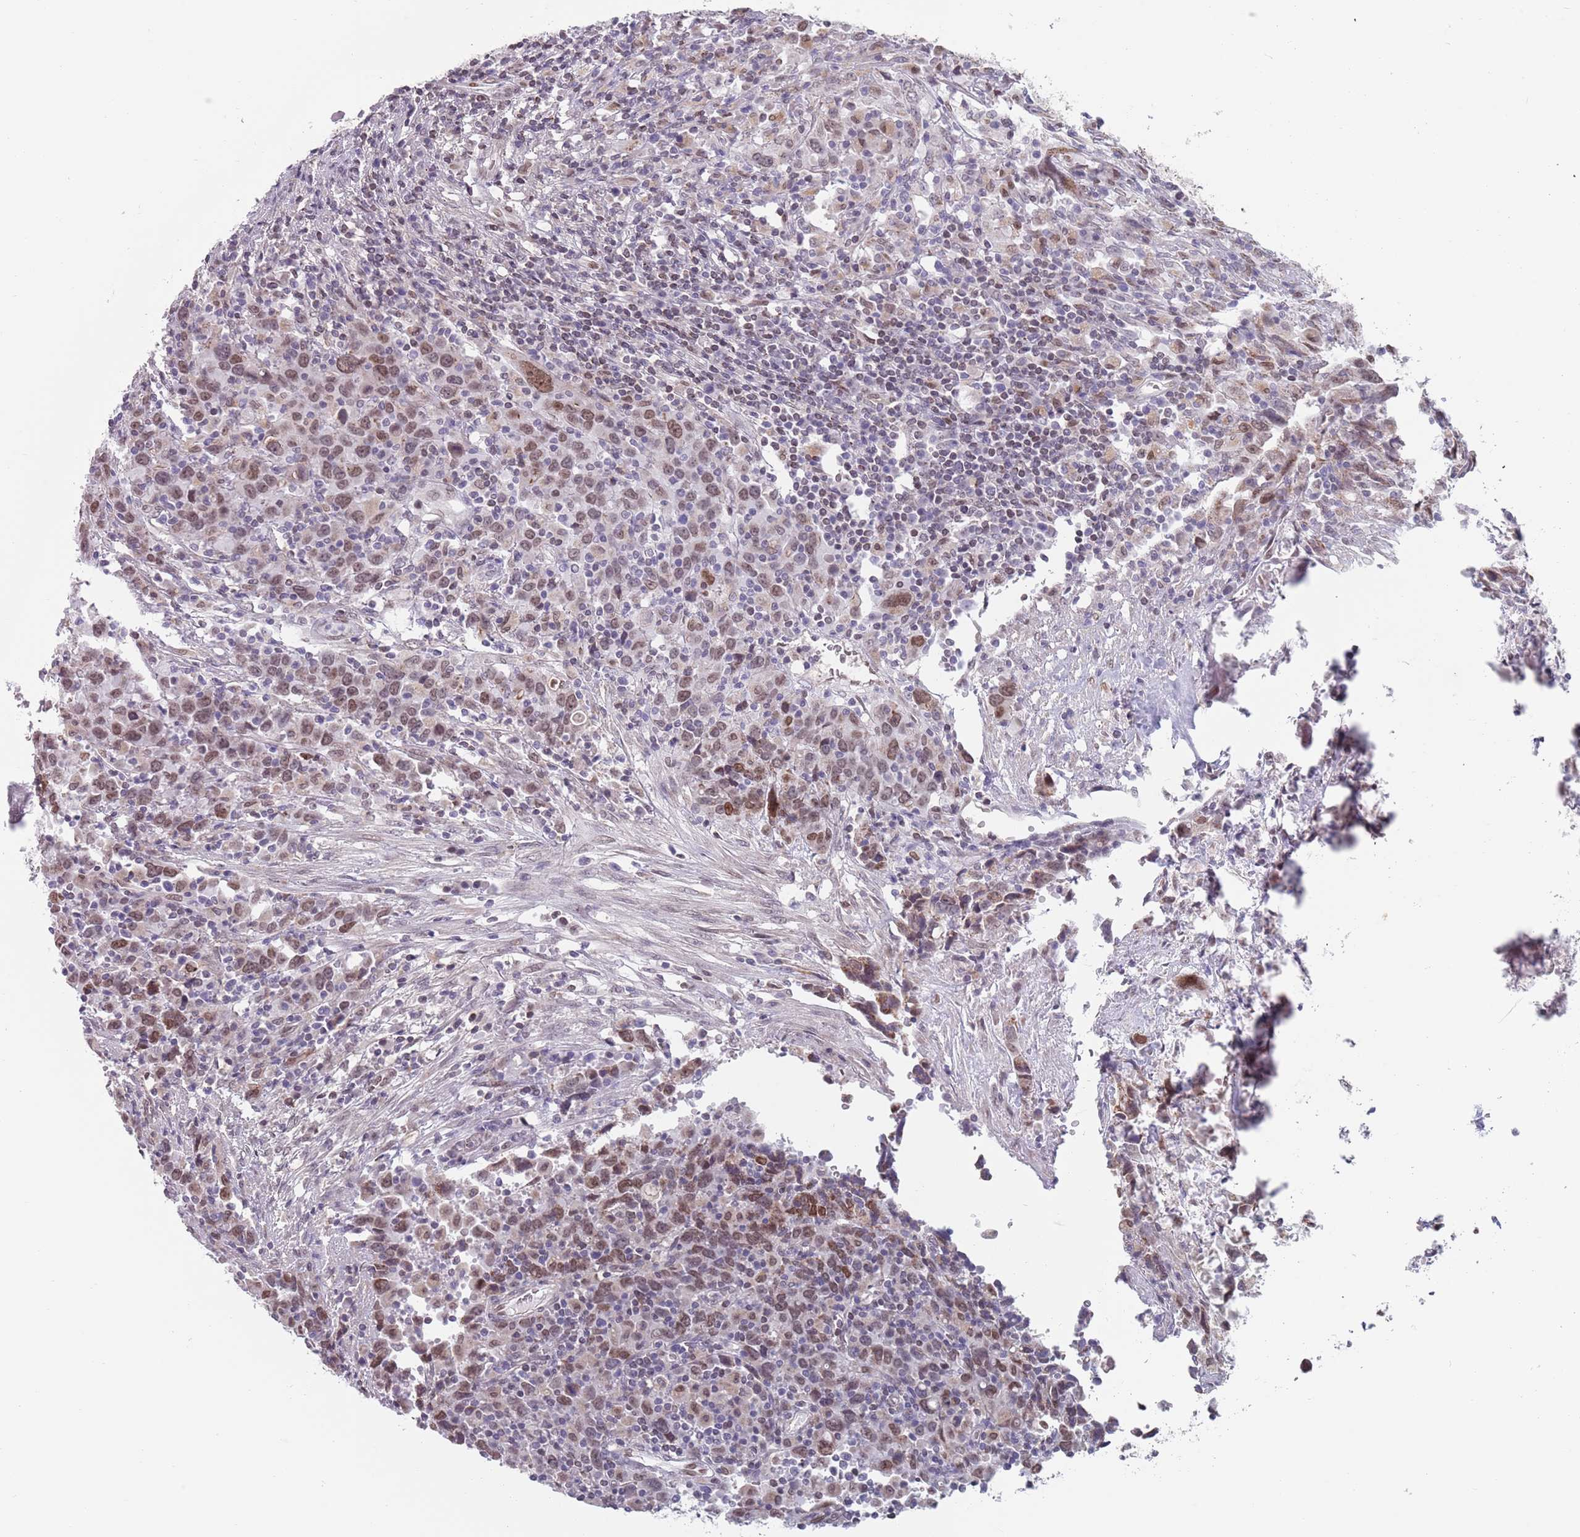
{"staining": {"intensity": "moderate", "quantity": ">75%", "location": "nuclear"}, "tissue": "urothelial cancer", "cell_type": "Tumor cells", "image_type": "cancer", "snomed": [{"axis": "morphology", "description": "Urothelial carcinoma, High grade"}, {"axis": "topography", "description": "Urinary bladder"}], "caption": "A brown stain shows moderate nuclear positivity of a protein in human urothelial cancer tumor cells. The staining was performed using DAB (3,3'-diaminobenzidine) to visualize the protein expression in brown, while the nuclei were stained in blue with hematoxylin (Magnification: 20x).", "gene": "MFSD12", "patient": {"sex": "male", "age": 61}}